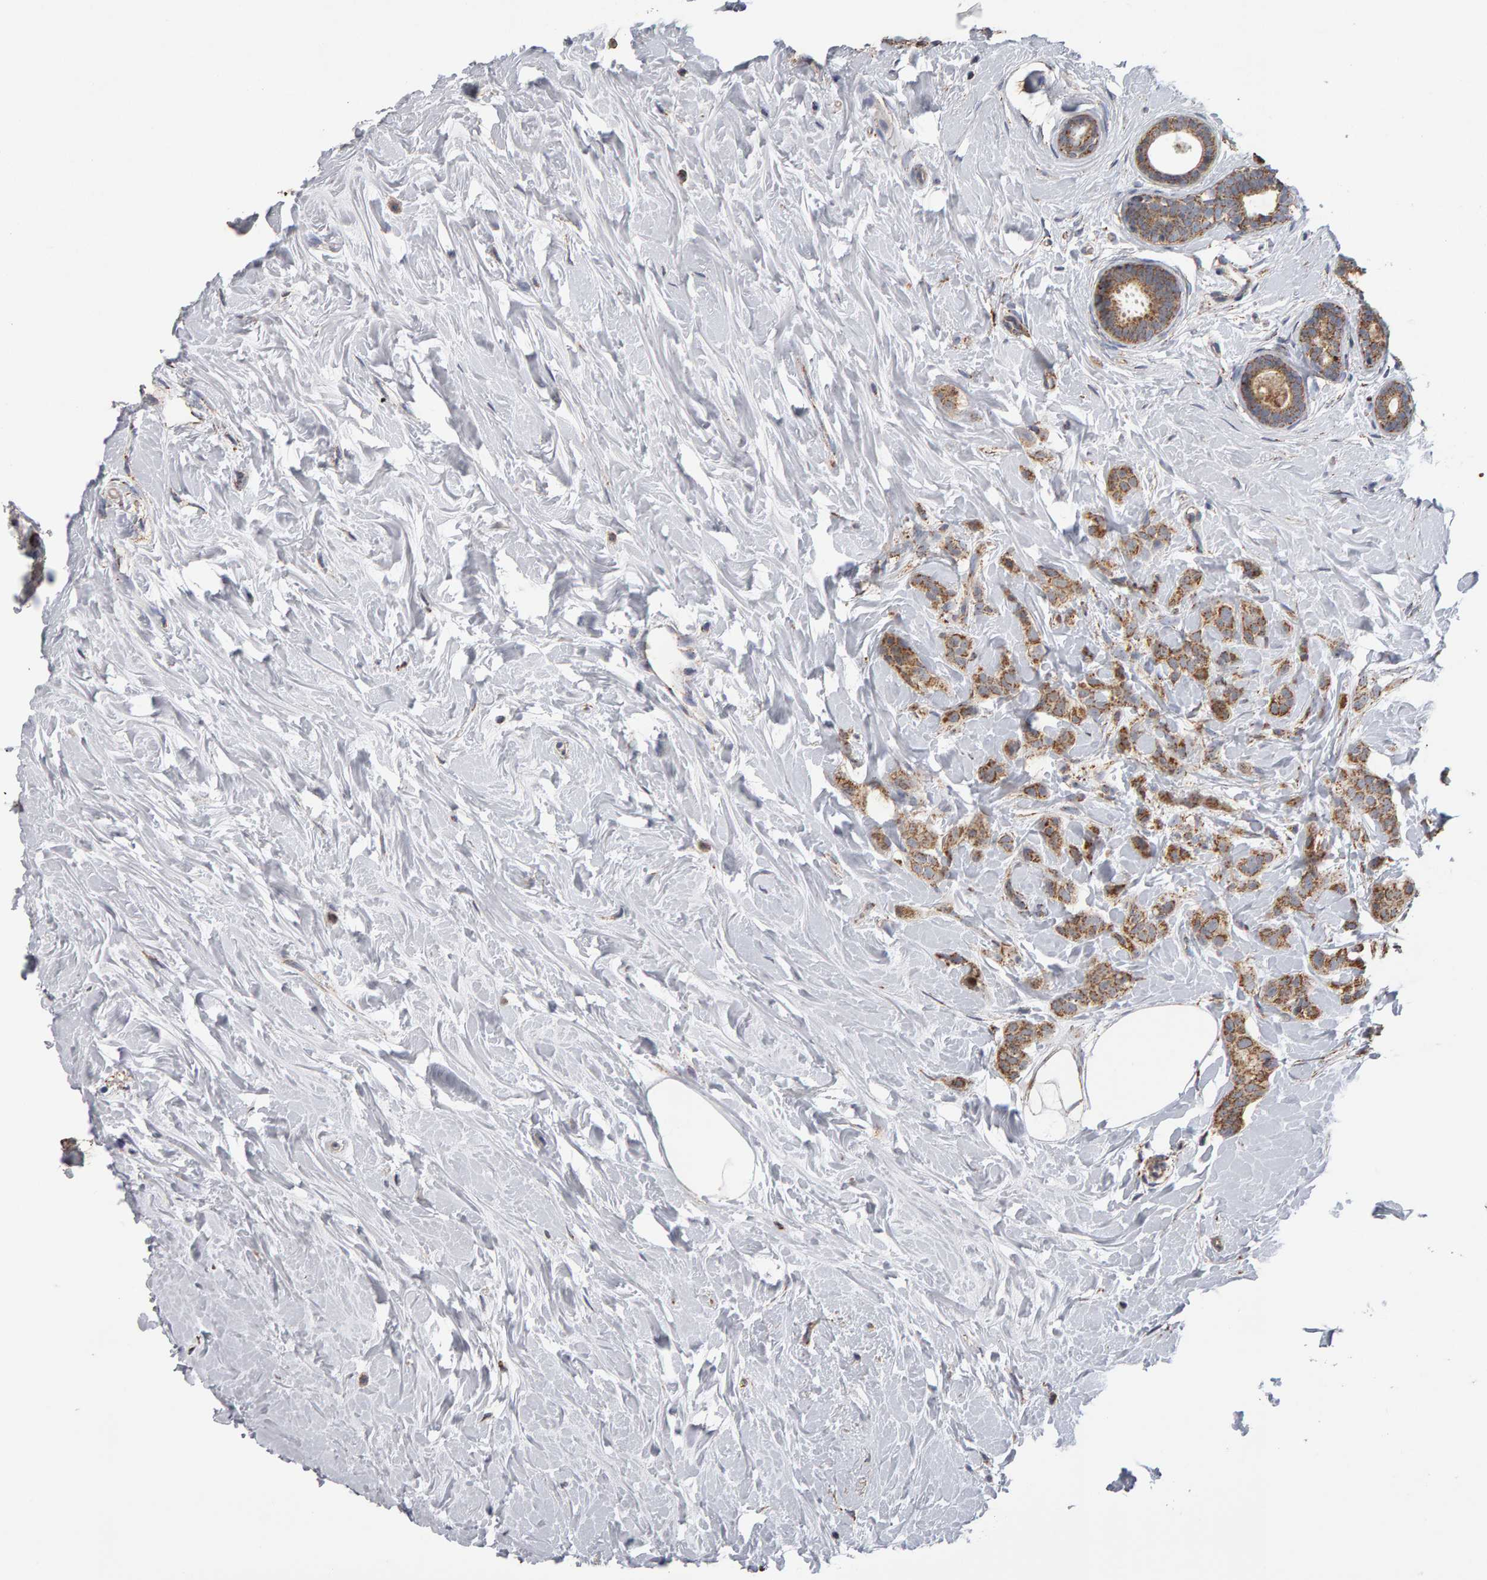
{"staining": {"intensity": "moderate", "quantity": ">75%", "location": "cytoplasmic/membranous"}, "tissue": "breast cancer", "cell_type": "Tumor cells", "image_type": "cancer", "snomed": [{"axis": "morphology", "description": "Lobular carcinoma, in situ"}, {"axis": "morphology", "description": "Lobular carcinoma"}, {"axis": "topography", "description": "Breast"}], "caption": "High-magnification brightfield microscopy of breast cancer (lobular carcinoma) stained with DAB (brown) and counterstained with hematoxylin (blue). tumor cells exhibit moderate cytoplasmic/membranous expression is appreciated in approximately>75% of cells. (DAB (3,3'-diaminobenzidine) IHC with brightfield microscopy, high magnification).", "gene": "TOM1L1", "patient": {"sex": "female", "age": 41}}